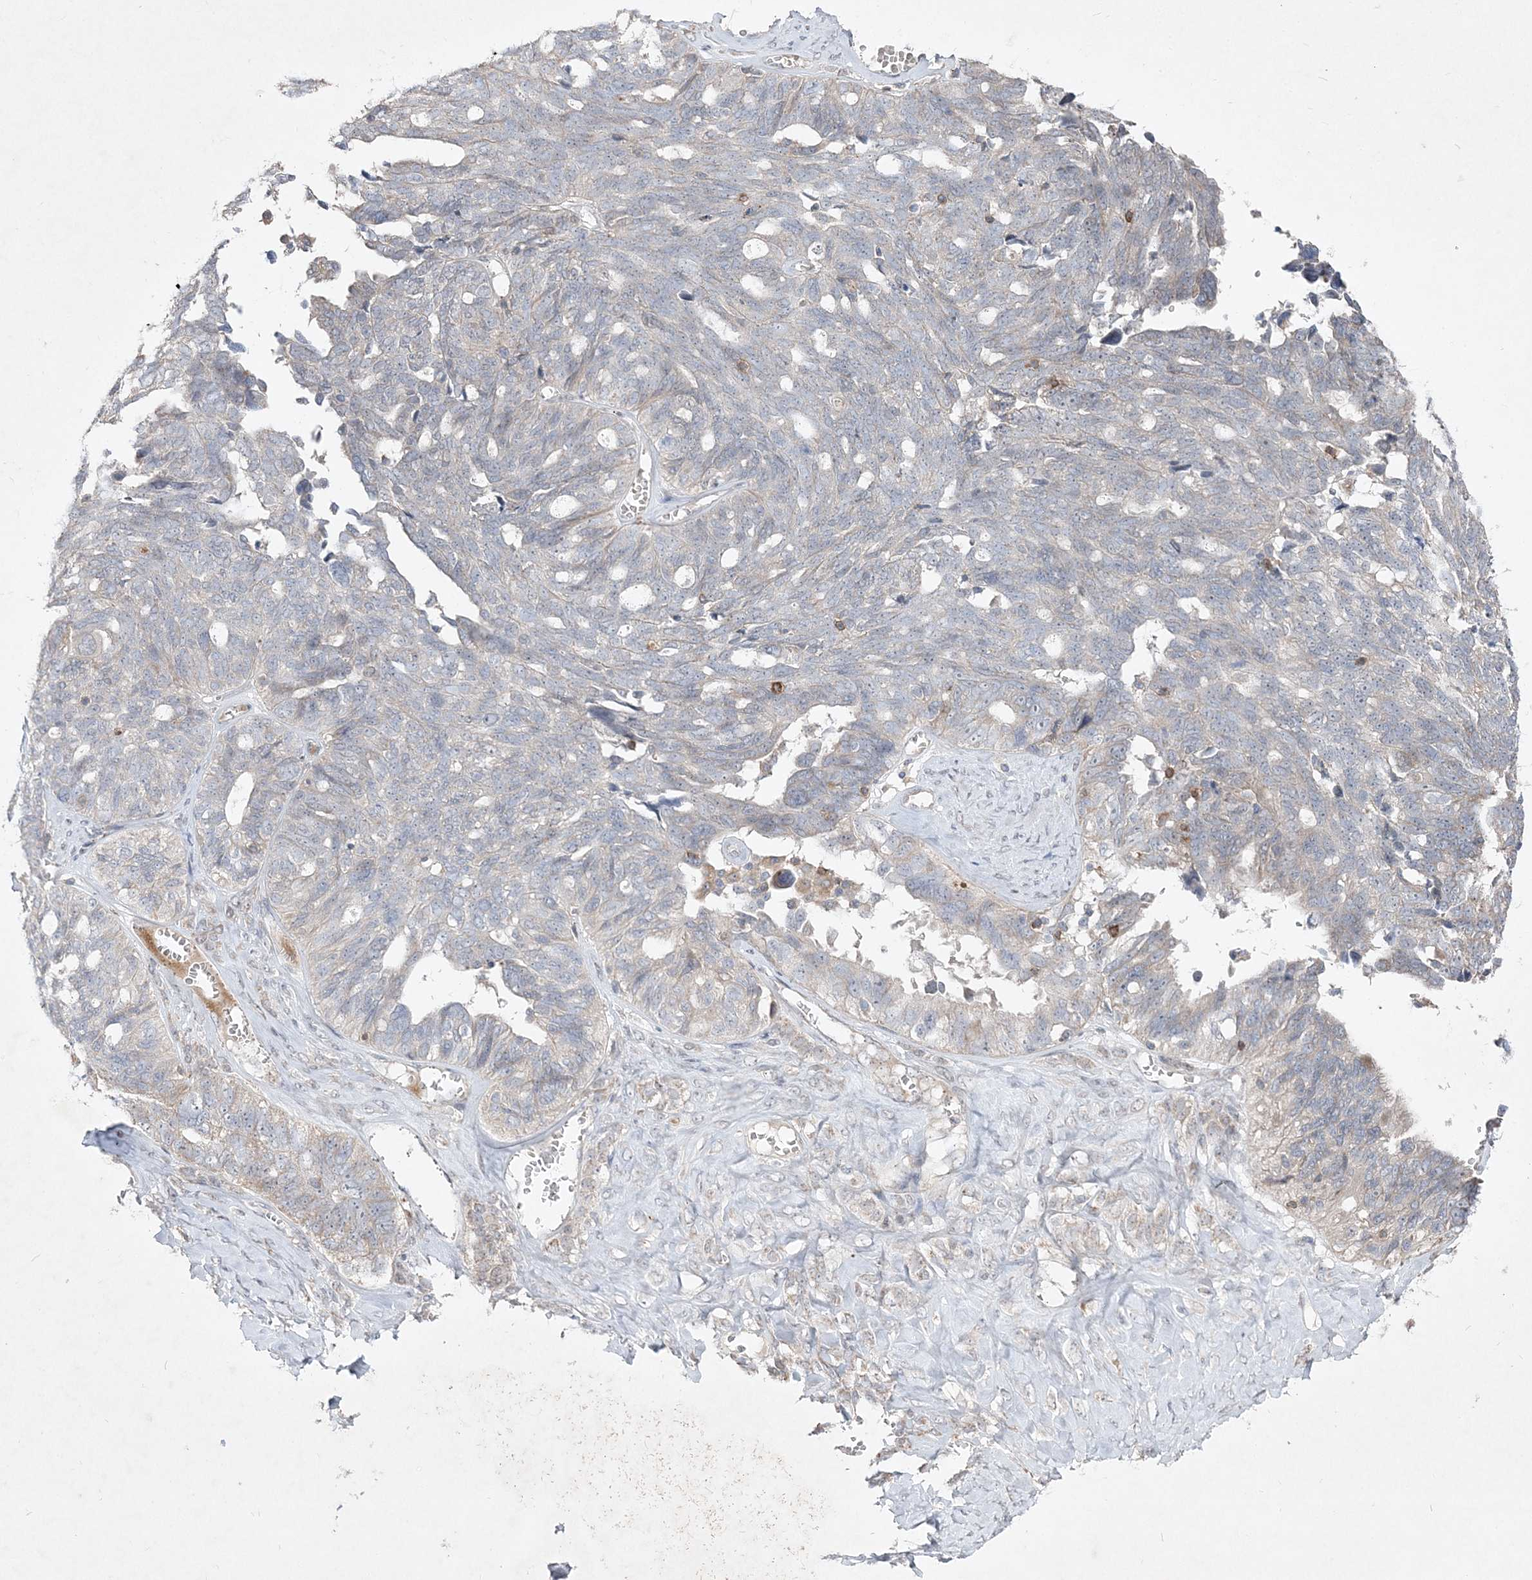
{"staining": {"intensity": "negative", "quantity": "none", "location": "none"}, "tissue": "ovarian cancer", "cell_type": "Tumor cells", "image_type": "cancer", "snomed": [{"axis": "morphology", "description": "Cystadenocarcinoma, serous, NOS"}, {"axis": "topography", "description": "Ovary"}], "caption": "IHC photomicrograph of ovarian cancer stained for a protein (brown), which exhibits no expression in tumor cells.", "gene": "CLNK", "patient": {"sex": "female", "age": 79}}